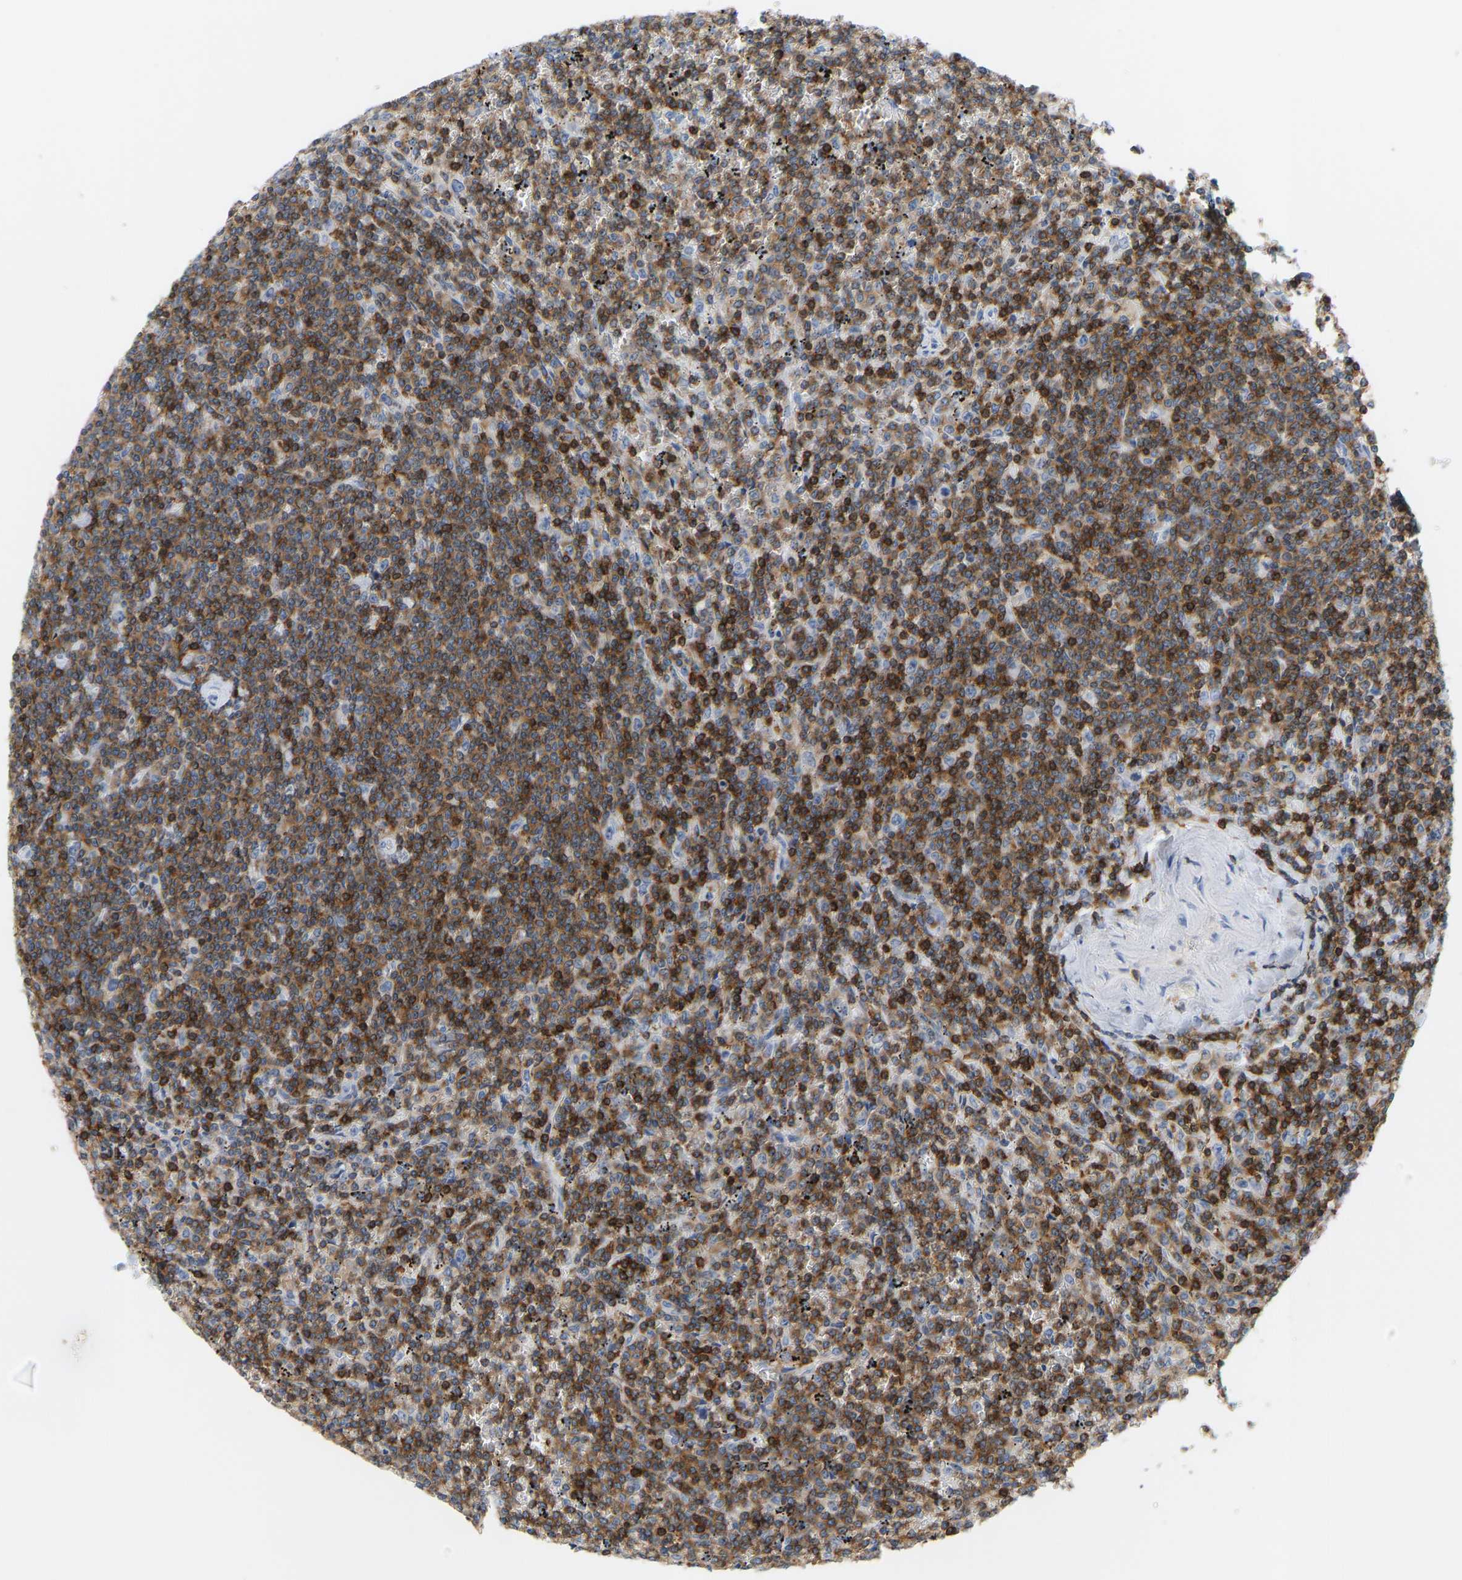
{"staining": {"intensity": "moderate", "quantity": "25%-75%", "location": "cytoplasmic/membranous"}, "tissue": "lymphoma", "cell_type": "Tumor cells", "image_type": "cancer", "snomed": [{"axis": "morphology", "description": "Malignant lymphoma, non-Hodgkin's type, Low grade"}, {"axis": "topography", "description": "Spleen"}], "caption": "This is an image of immunohistochemistry (IHC) staining of lymphoma, which shows moderate staining in the cytoplasmic/membranous of tumor cells.", "gene": "EVL", "patient": {"sex": "female", "age": 19}}